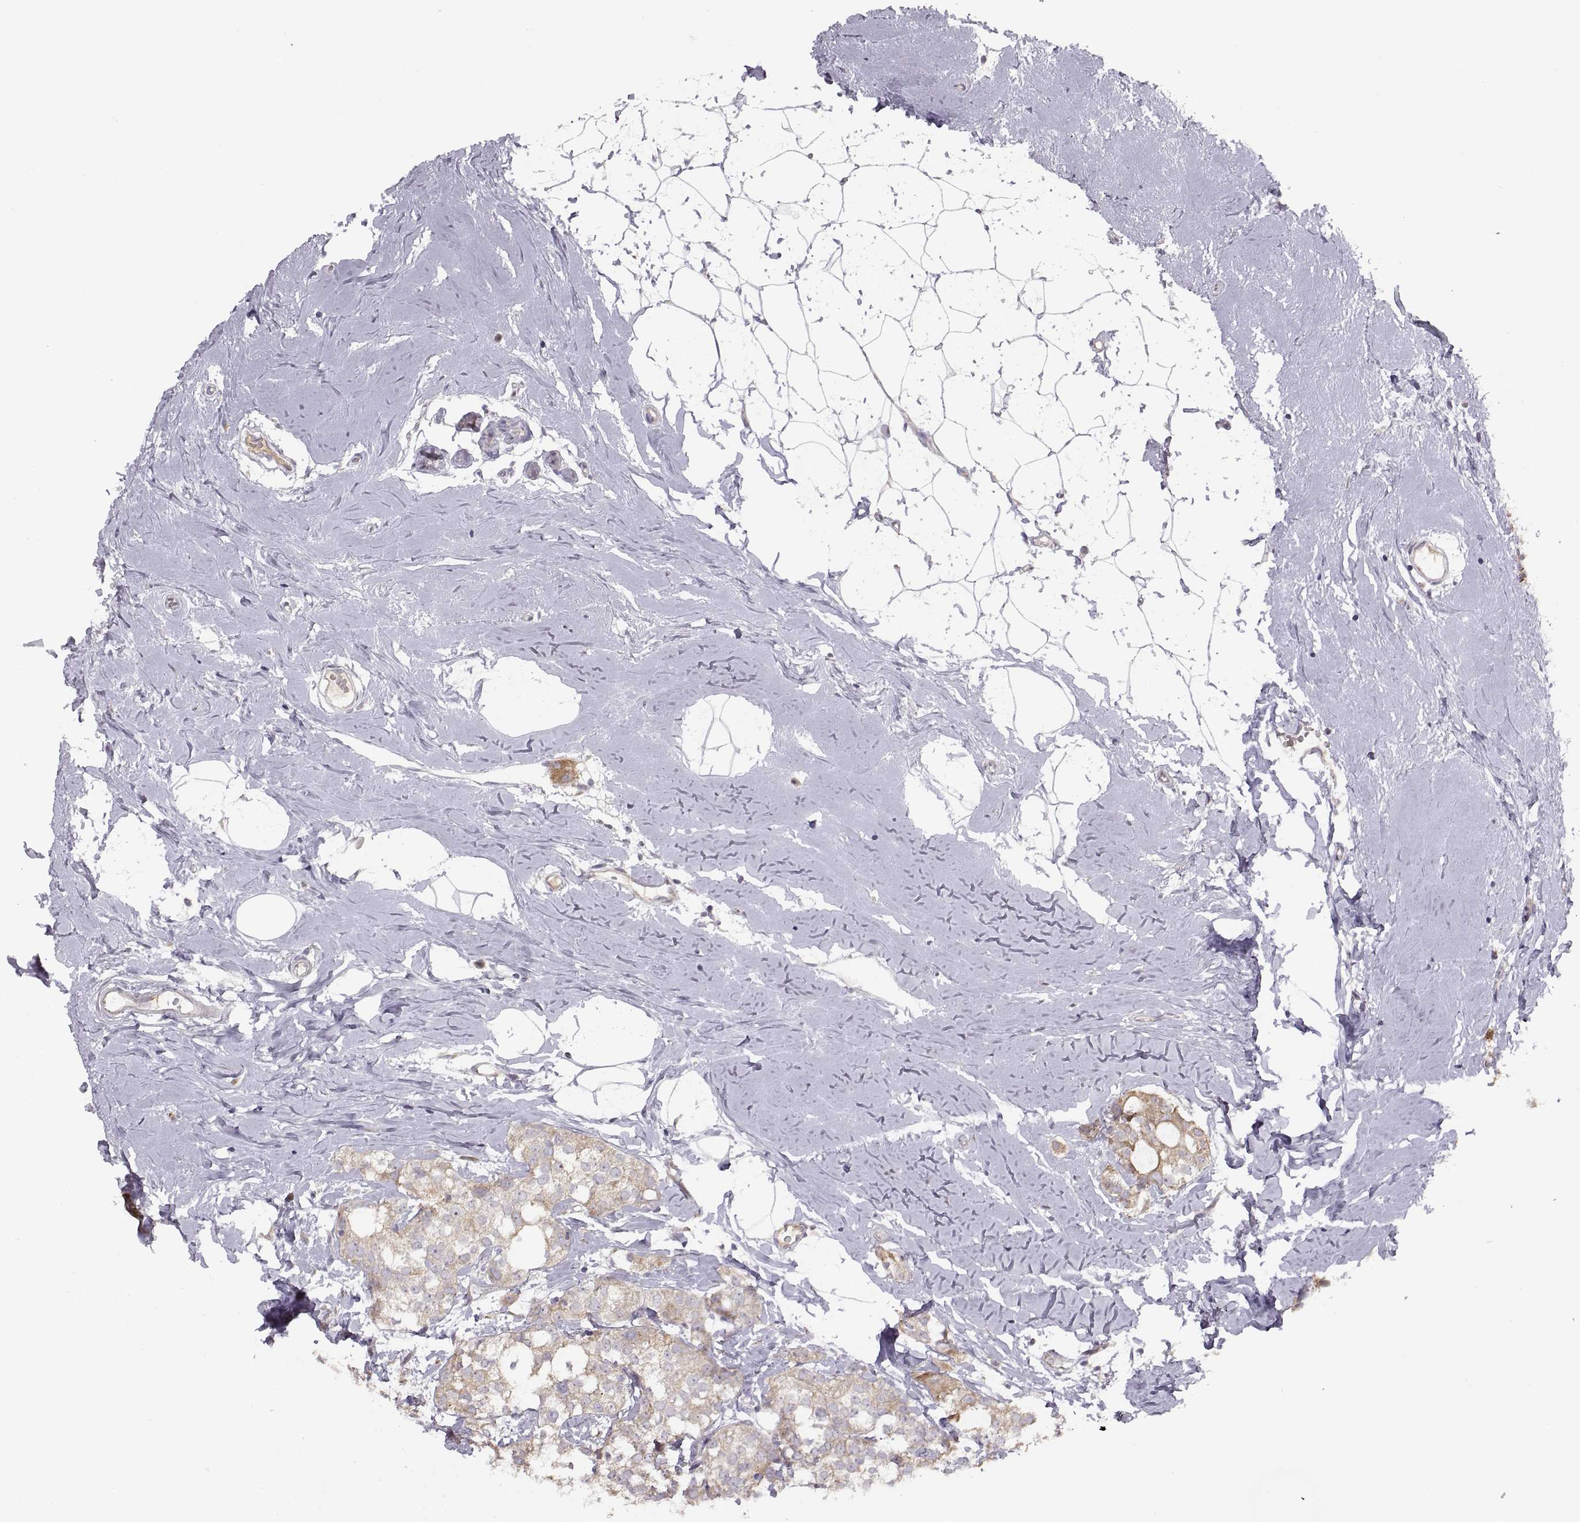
{"staining": {"intensity": "moderate", "quantity": "25%-75%", "location": "cytoplasmic/membranous"}, "tissue": "breast cancer", "cell_type": "Tumor cells", "image_type": "cancer", "snomed": [{"axis": "morphology", "description": "Duct carcinoma"}, {"axis": "topography", "description": "Breast"}], "caption": "DAB immunohistochemical staining of human breast cancer exhibits moderate cytoplasmic/membranous protein positivity in about 25%-75% of tumor cells. Nuclei are stained in blue.", "gene": "ACSBG2", "patient": {"sex": "female", "age": 40}}